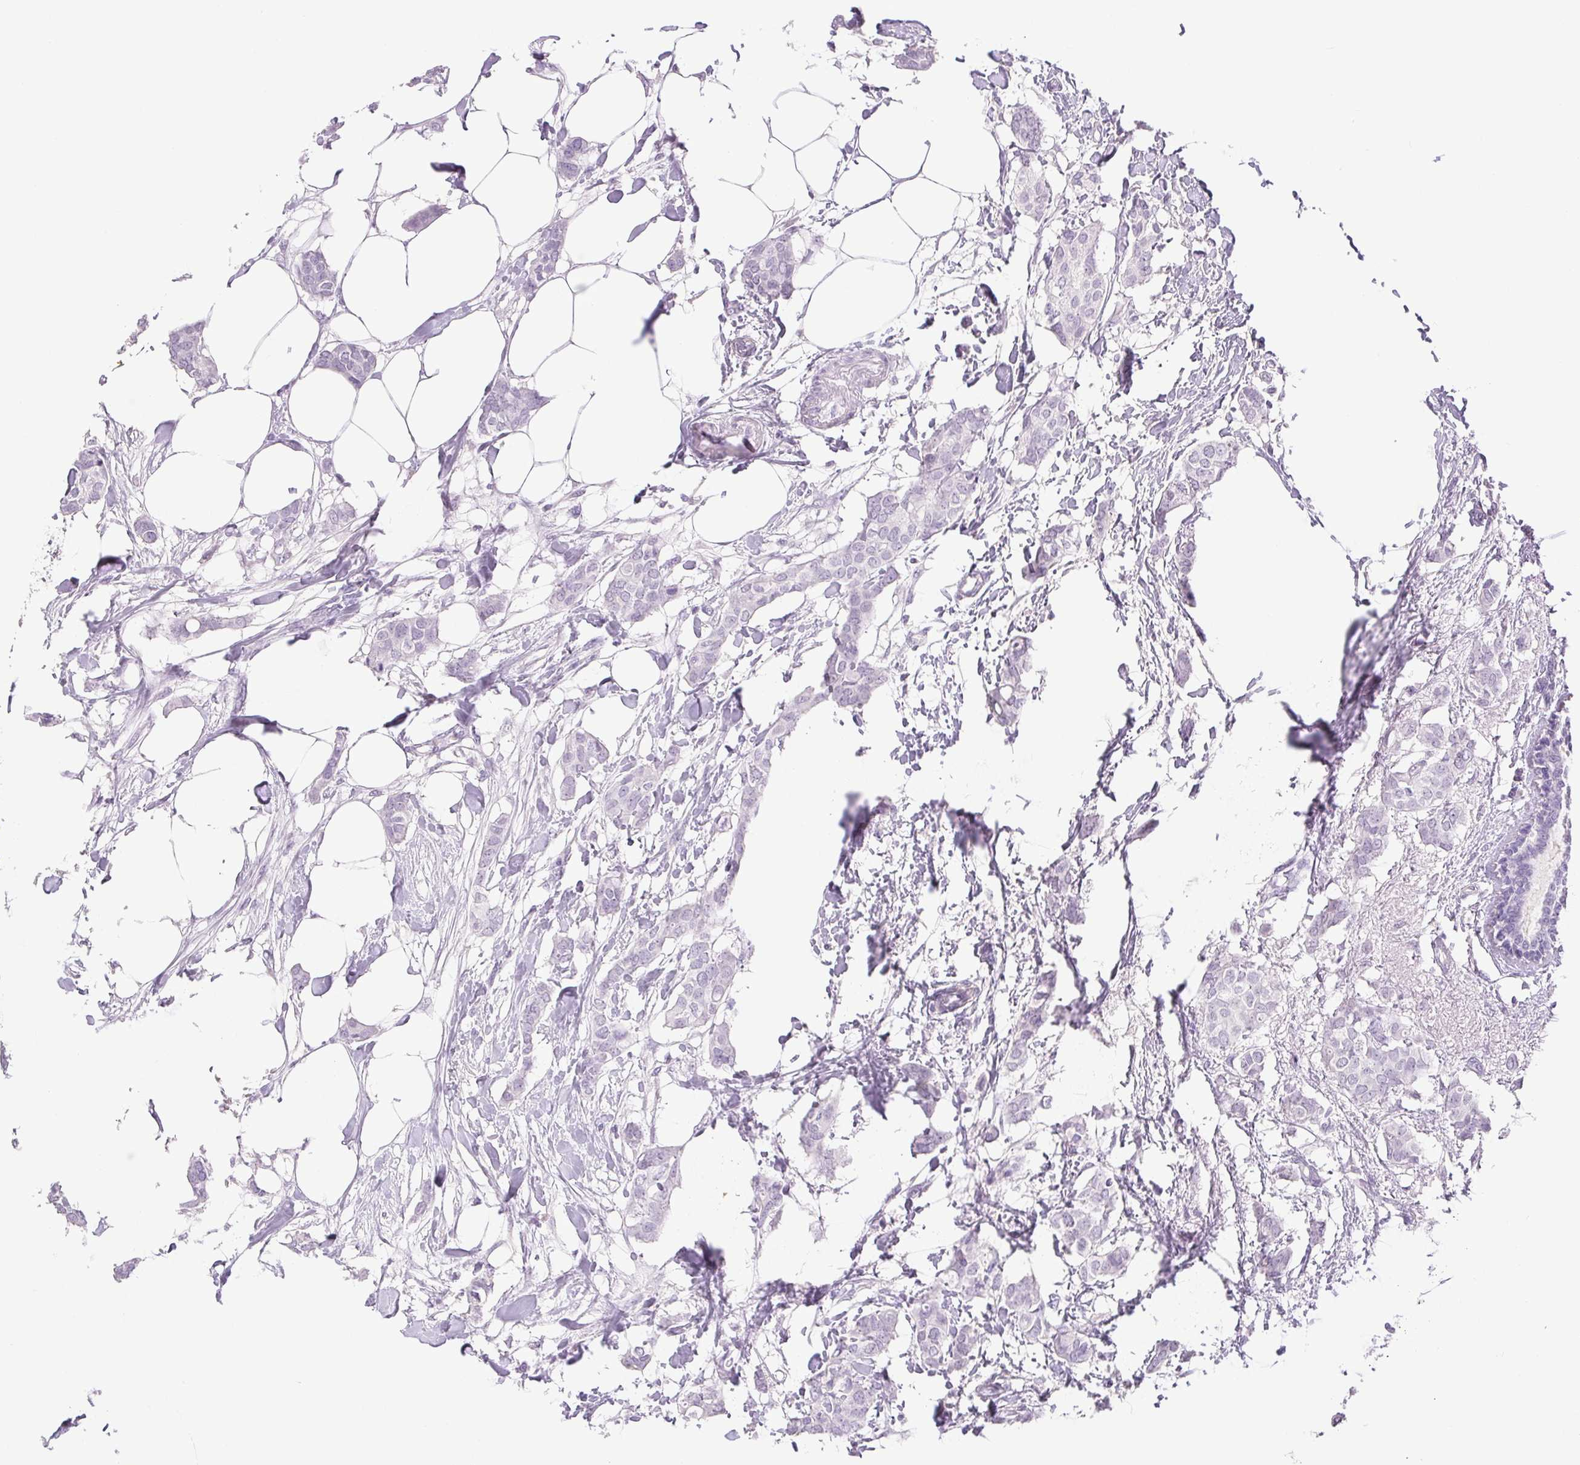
{"staining": {"intensity": "negative", "quantity": "none", "location": "none"}, "tissue": "breast cancer", "cell_type": "Tumor cells", "image_type": "cancer", "snomed": [{"axis": "morphology", "description": "Duct carcinoma"}, {"axis": "topography", "description": "Breast"}], "caption": "Immunohistochemical staining of intraductal carcinoma (breast) shows no significant staining in tumor cells.", "gene": "HLA-G", "patient": {"sex": "female", "age": 62}}